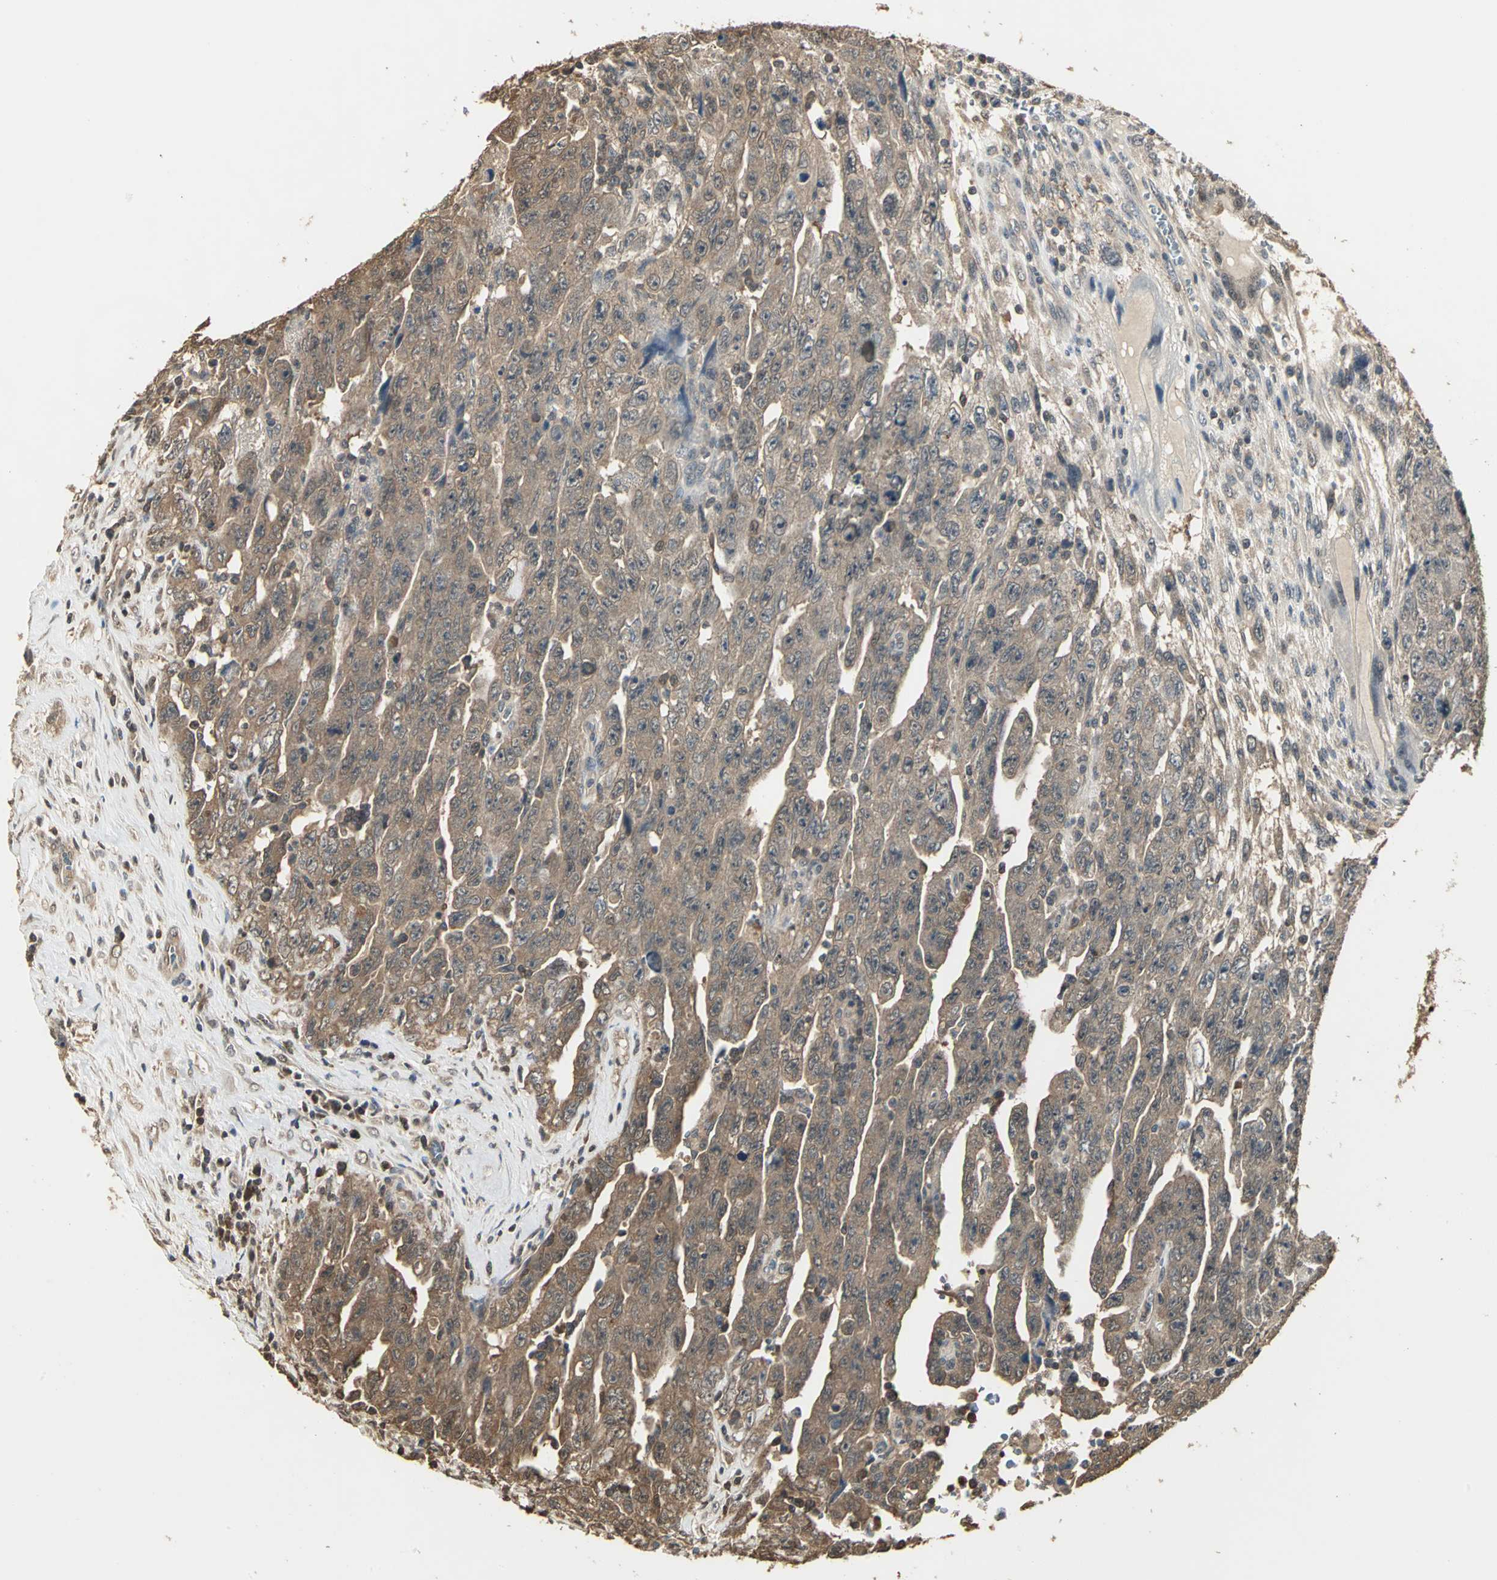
{"staining": {"intensity": "moderate", "quantity": ">75%", "location": "cytoplasmic/membranous"}, "tissue": "testis cancer", "cell_type": "Tumor cells", "image_type": "cancer", "snomed": [{"axis": "morphology", "description": "Carcinoma, Embryonal, NOS"}, {"axis": "topography", "description": "Testis"}], "caption": "Testis cancer stained with immunohistochemistry exhibits moderate cytoplasmic/membranous staining in approximately >75% of tumor cells.", "gene": "PARK7", "patient": {"sex": "male", "age": 28}}